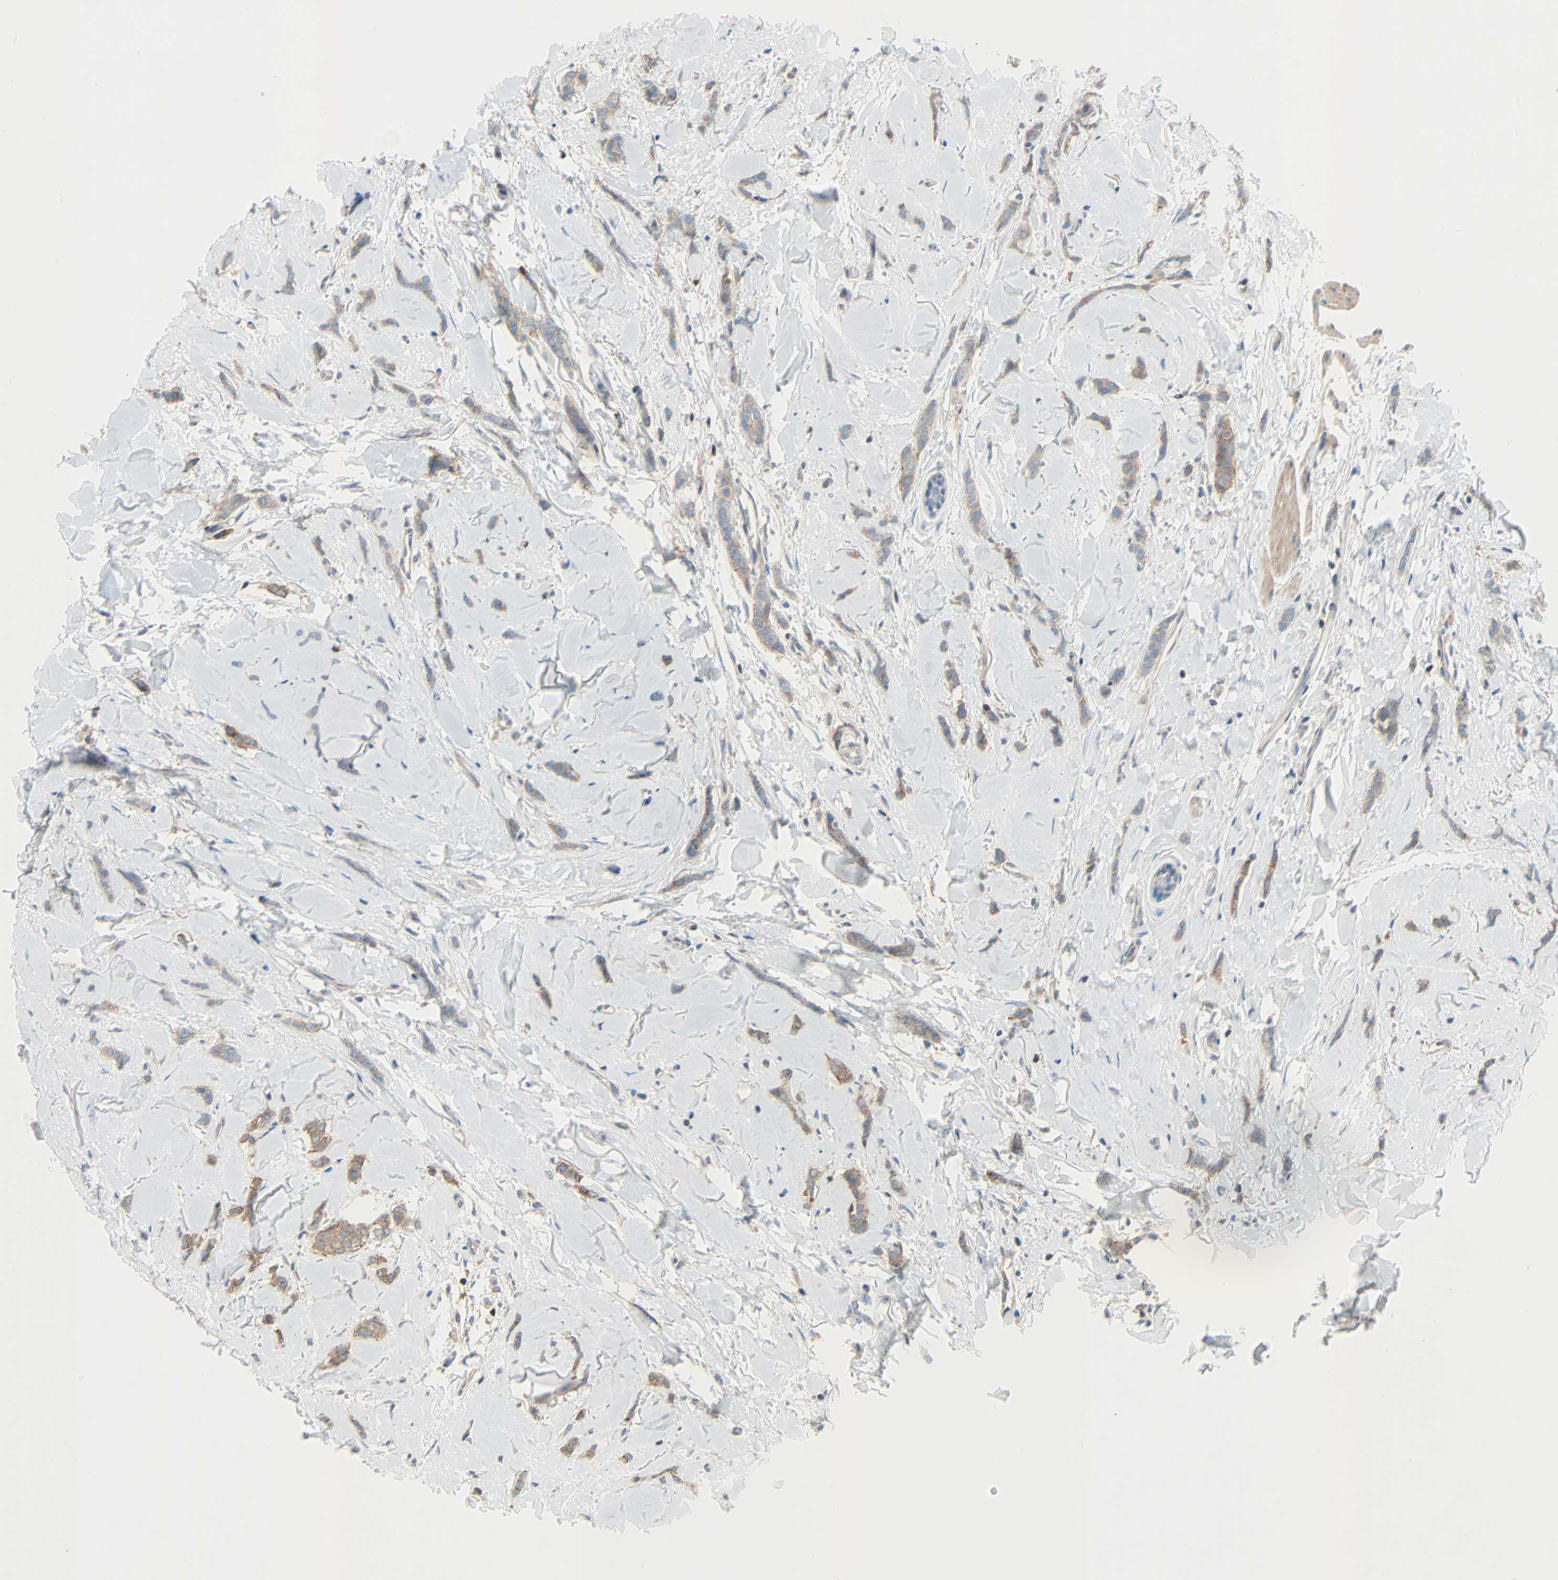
{"staining": {"intensity": "moderate", "quantity": ">75%", "location": "cytoplasmic/membranous"}, "tissue": "breast cancer", "cell_type": "Tumor cells", "image_type": "cancer", "snomed": [{"axis": "morphology", "description": "Lobular carcinoma"}, {"axis": "topography", "description": "Skin"}, {"axis": "topography", "description": "Breast"}], "caption": "This is an image of IHC staining of breast lobular carcinoma, which shows moderate staining in the cytoplasmic/membranous of tumor cells.", "gene": "TNFRSF12A", "patient": {"sex": "female", "age": 46}}